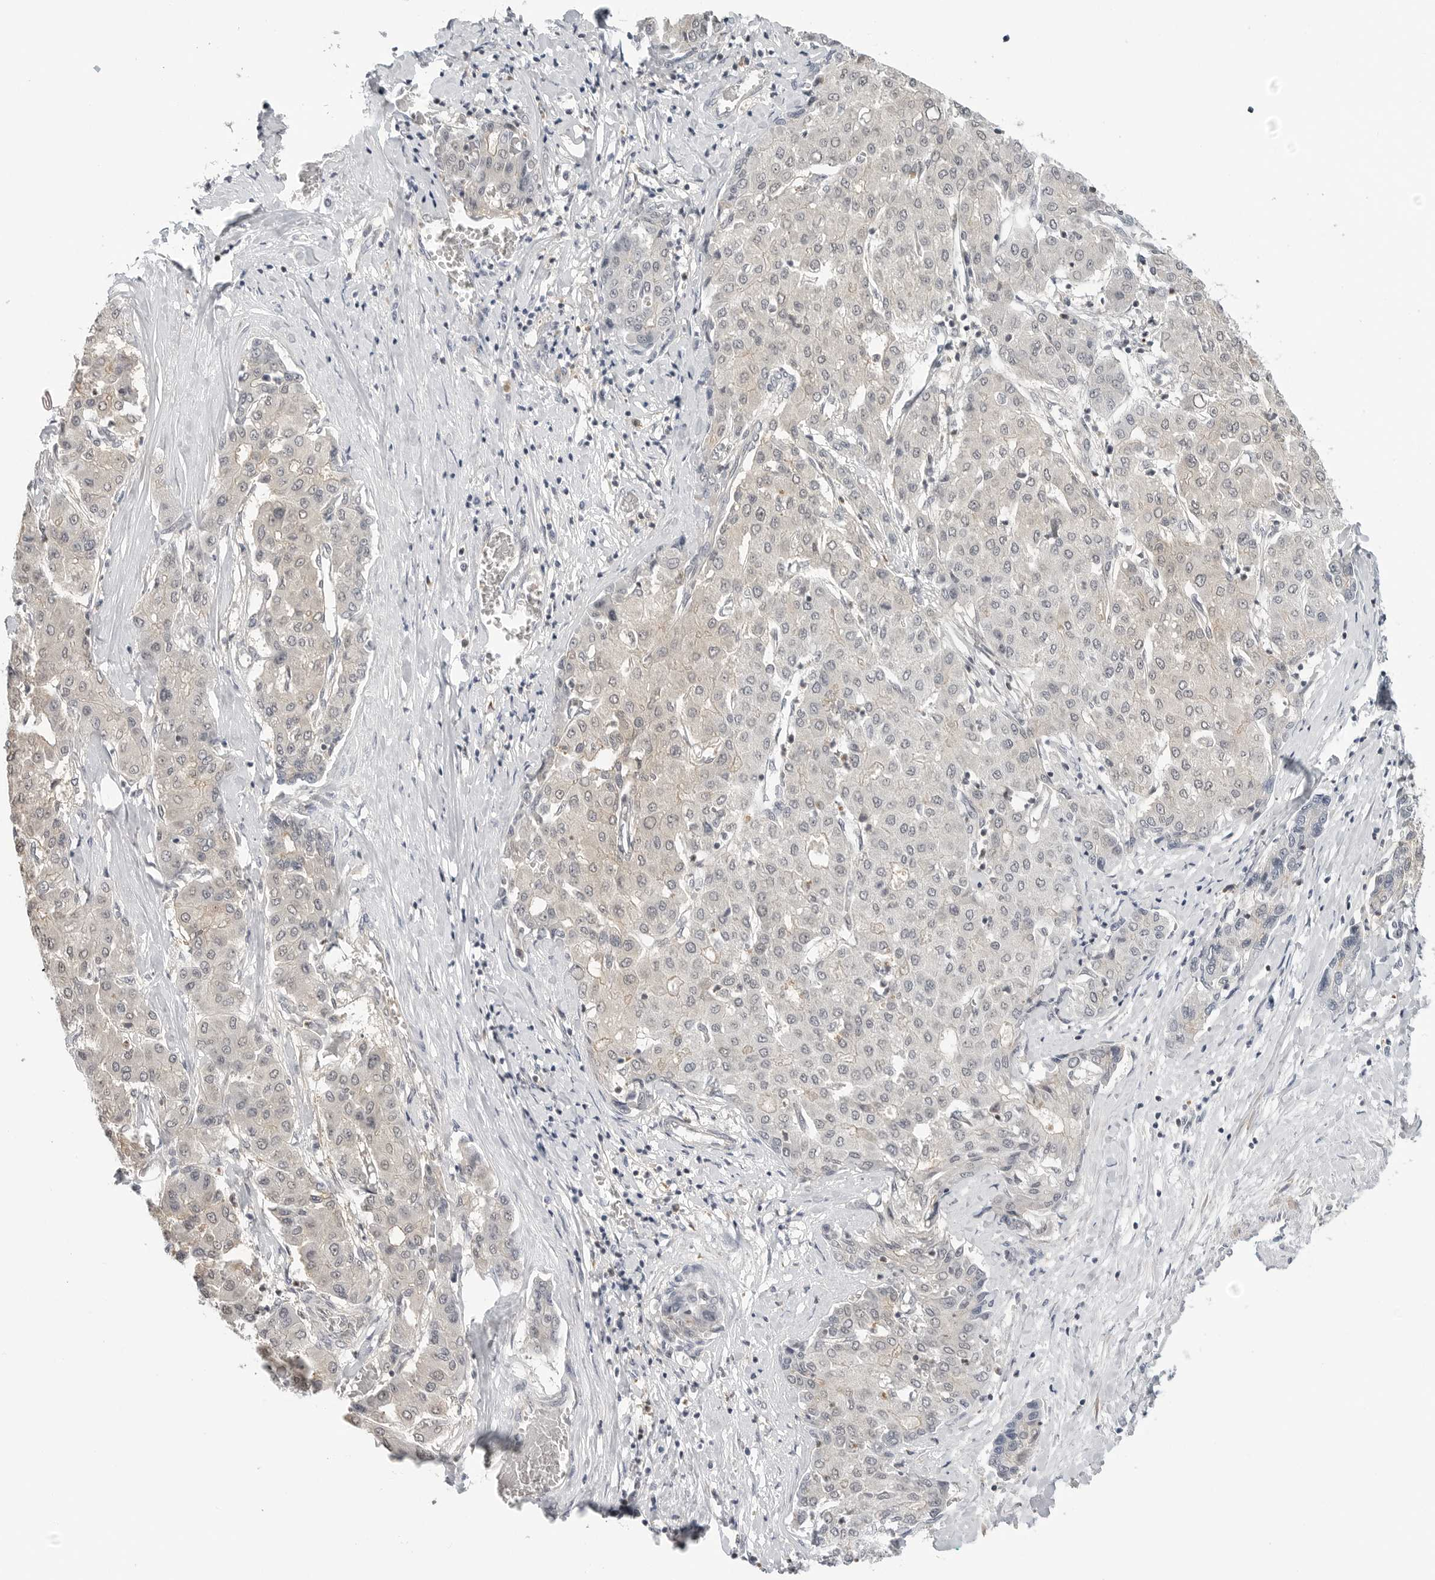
{"staining": {"intensity": "negative", "quantity": "none", "location": "none"}, "tissue": "liver cancer", "cell_type": "Tumor cells", "image_type": "cancer", "snomed": [{"axis": "morphology", "description": "Carcinoma, Hepatocellular, NOS"}, {"axis": "topography", "description": "Liver"}], "caption": "DAB (3,3'-diaminobenzidine) immunohistochemical staining of human liver cancer (hepatocellular carcinoma) demonstrates no significant expression in tumor cells. (DAB (3,3'-diaminobenzidine) IHC visualized using brightfield microscopy, high magnification).", "gene": "STXBP3", "patient": {"sex": "male", "age": 65}}